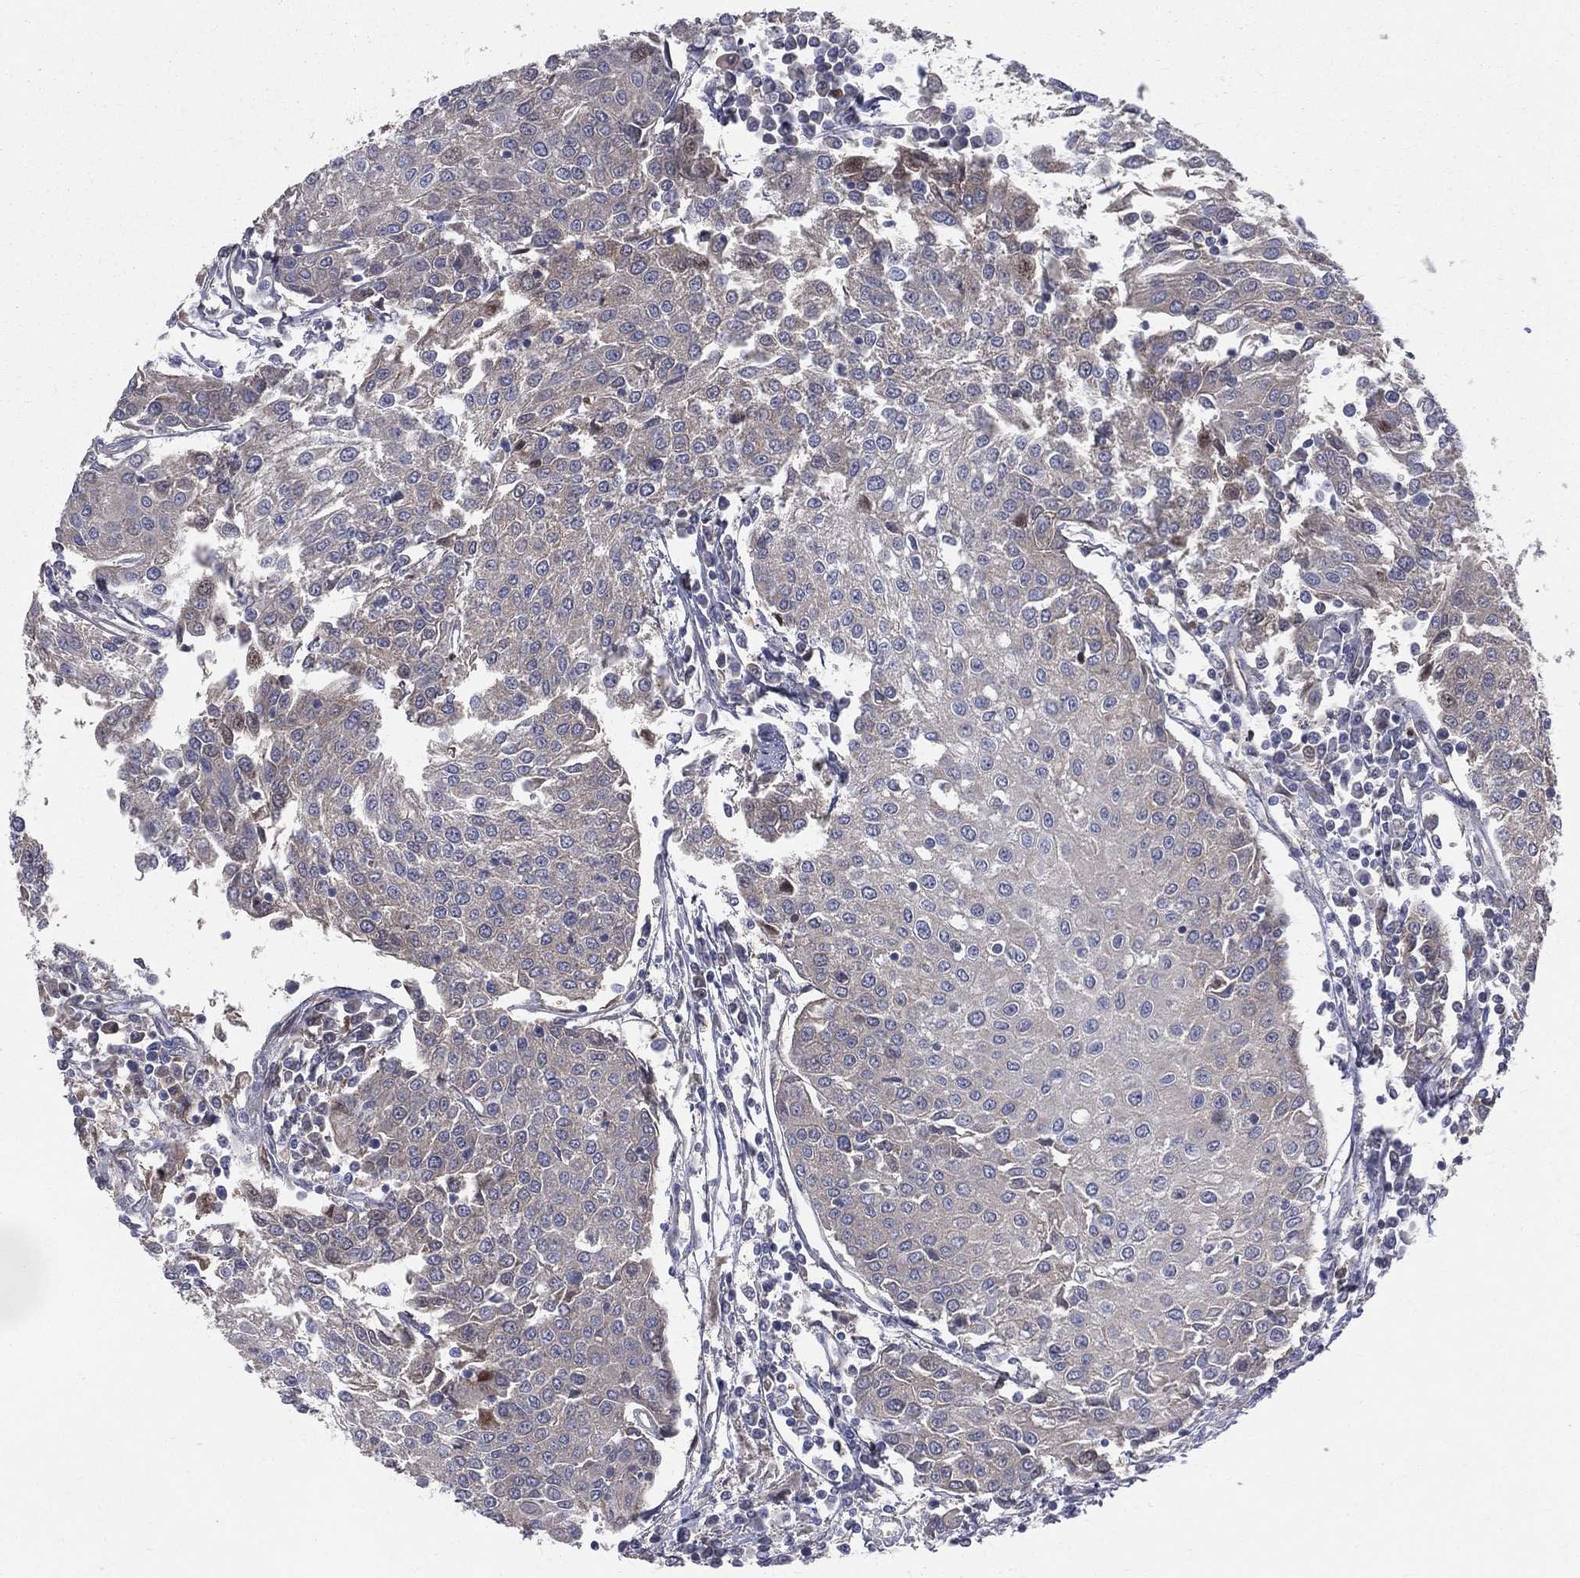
{"staining": {"intensity": "negative", "quantity": "none", "location": "none"}, "tissue": "urothelial cancer", "cell_type": "Tumor cells", "image_type": "cancer", "snomed": [{"axis": "morphology", "description": "Urothelial carcinoma, High grade"}, {"axis": "topography", "description": "Urinary bladder"}], "caption": "An image of urothelial cancer stained for a protein reveals no brown staining in tumor cells.", "gene": "POMZP3", "patient": {"sex": "female", "age": 85}}